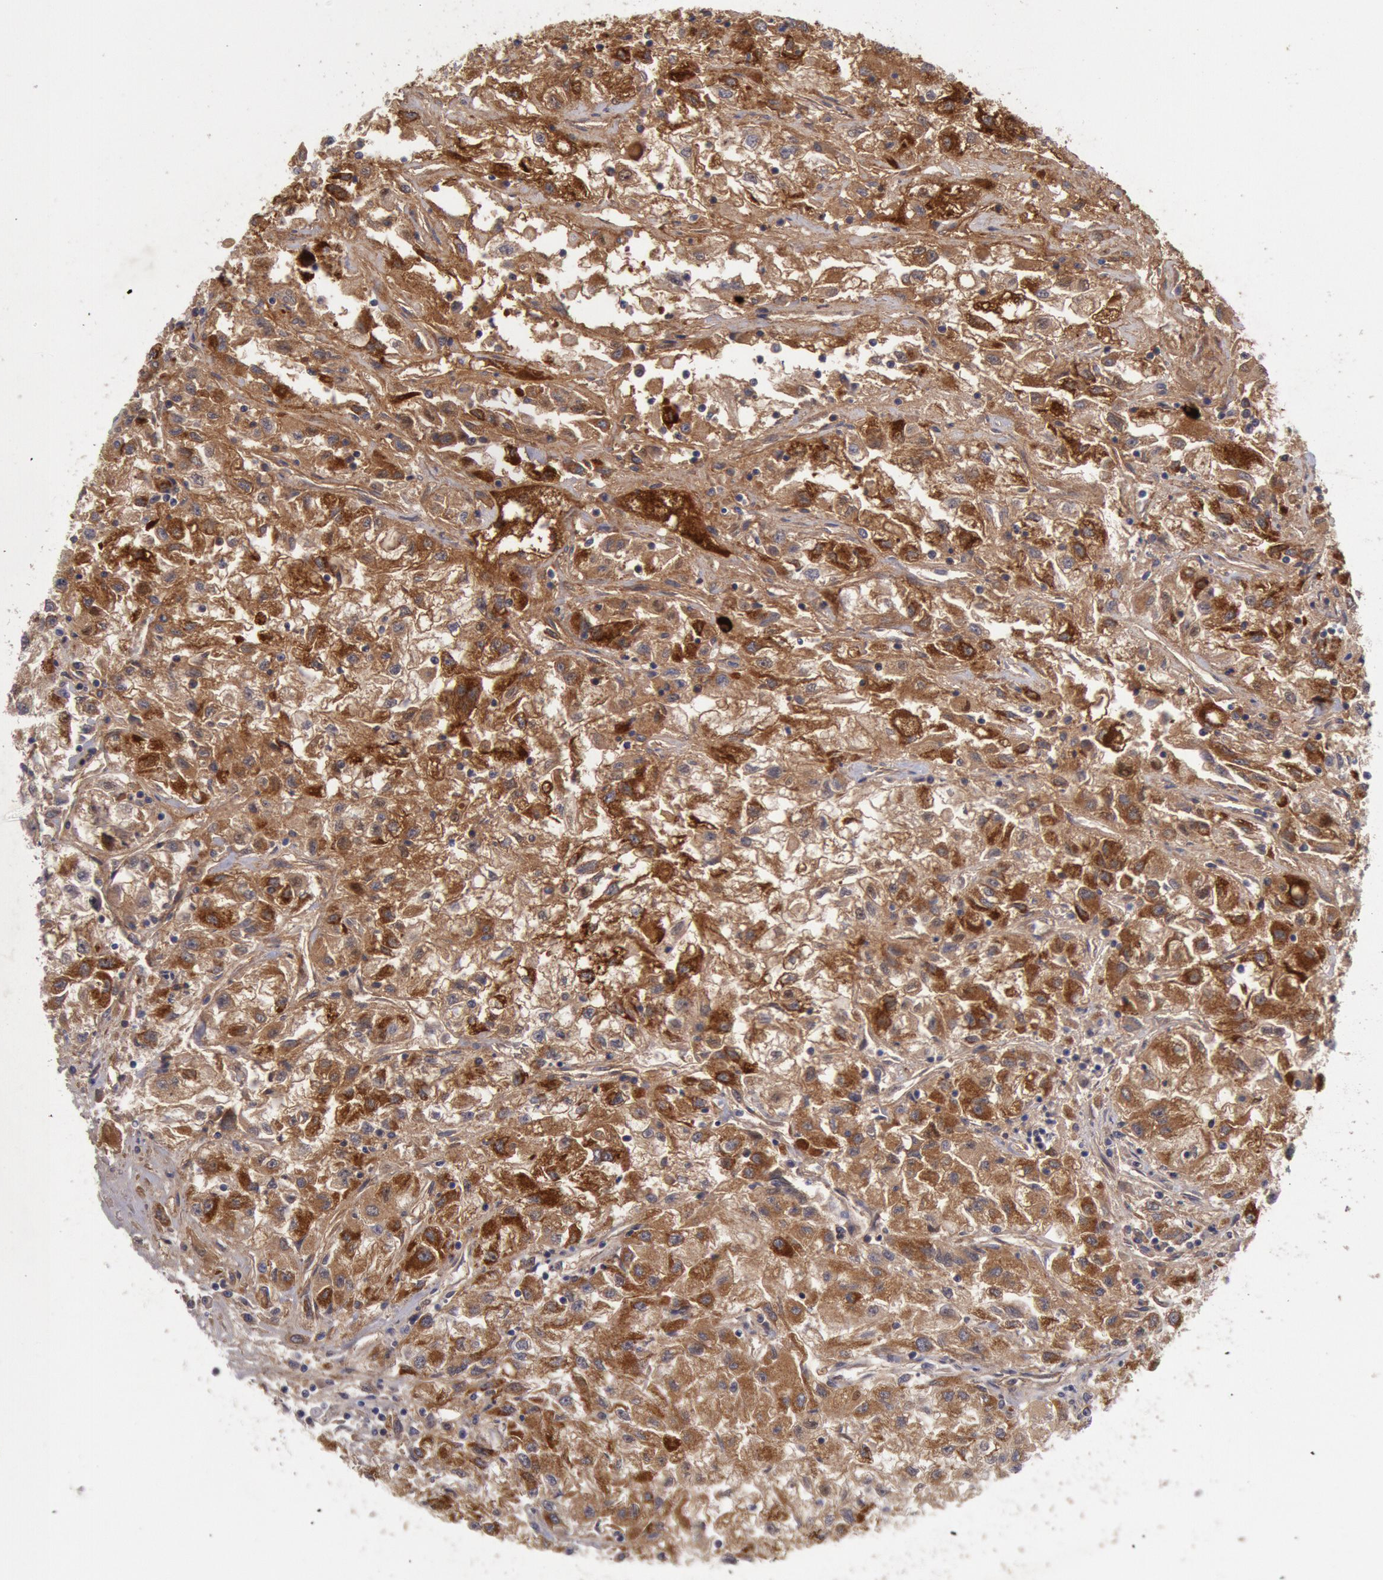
{"staining": {"intensity": "strong", "quantity": ">75%", "location": "cytoplasmic/membranous"}, "tissue": "renal cancer", "cell_type": "Tumor cells", "image_type": "cancer", "snomed": [{"axis": "morphology", "description": "Adenocarcinoma, NOS"}, {"axis": "topography", "description": "Kidney"}], "caption": "Immunohistochemical staining of human adenocarcinoma (renal) demonstrates high levels of strong cytoplasmic/membranous protein positivity in about >75% of tumor cells. The protein is stained brown, and the nuclei are stained in blue (DAB (3,3'-diaminobenzidine) IHC with brightfield microscopy, high magnification).", "gene": "CDKN2B", "patient": {"sex": "male", "age": 59}}